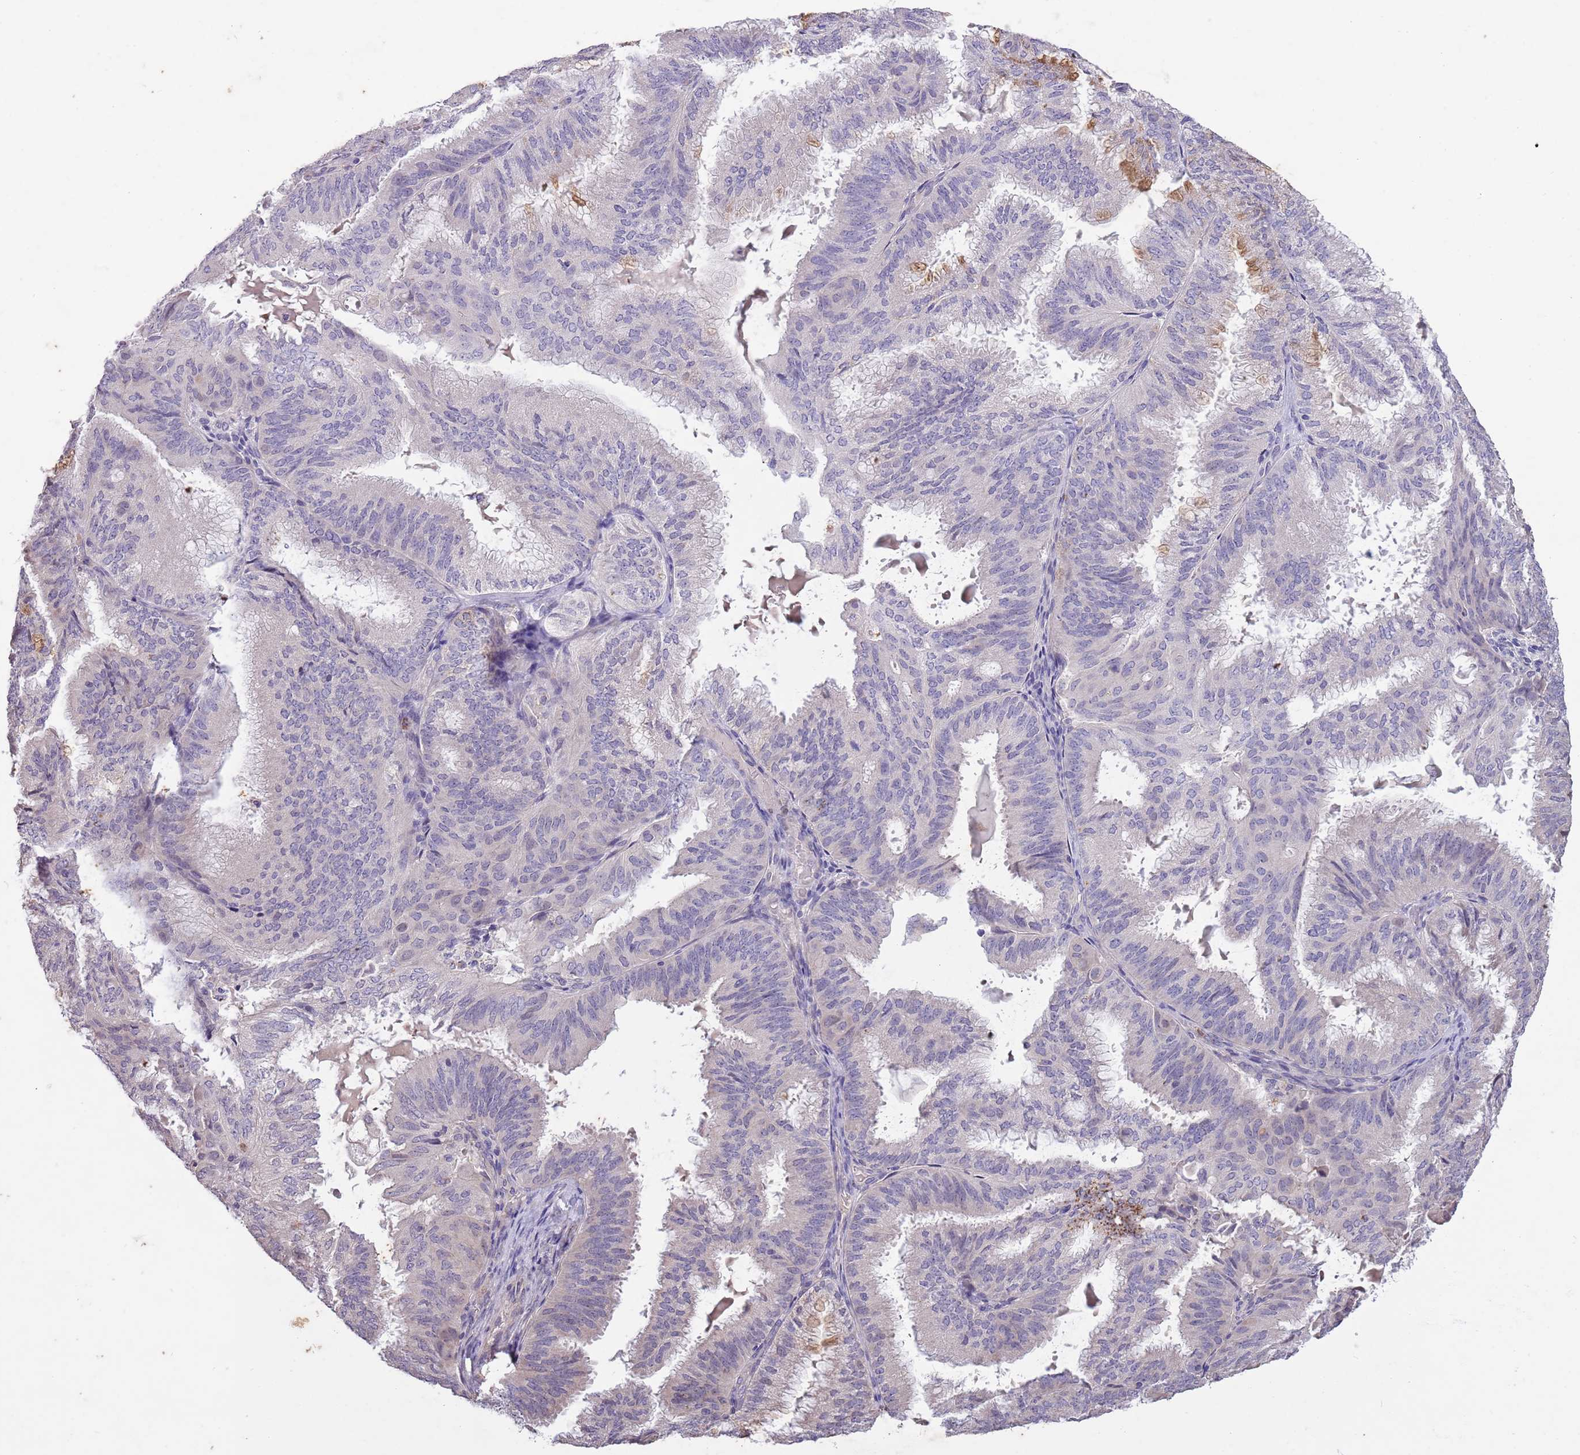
{"staining": {"intensity": "negative", "quantity": "none", "location": "none"}, "tissue": "endometrial cancer", "cell_type": "Tumor cells", "image_type": "cancer", "snomed": [{"axis": "morphology", "description": "Adenocarcinoma, NOS"}, {"axis": "topography", "description": "Endometrium"}], "caption": "An image of human endometrial cancer (adenocarcinoma) is negative for staining in tumor cells.", "gene": "P2RY13", "patient": {"sex": "female", "age": 49}}